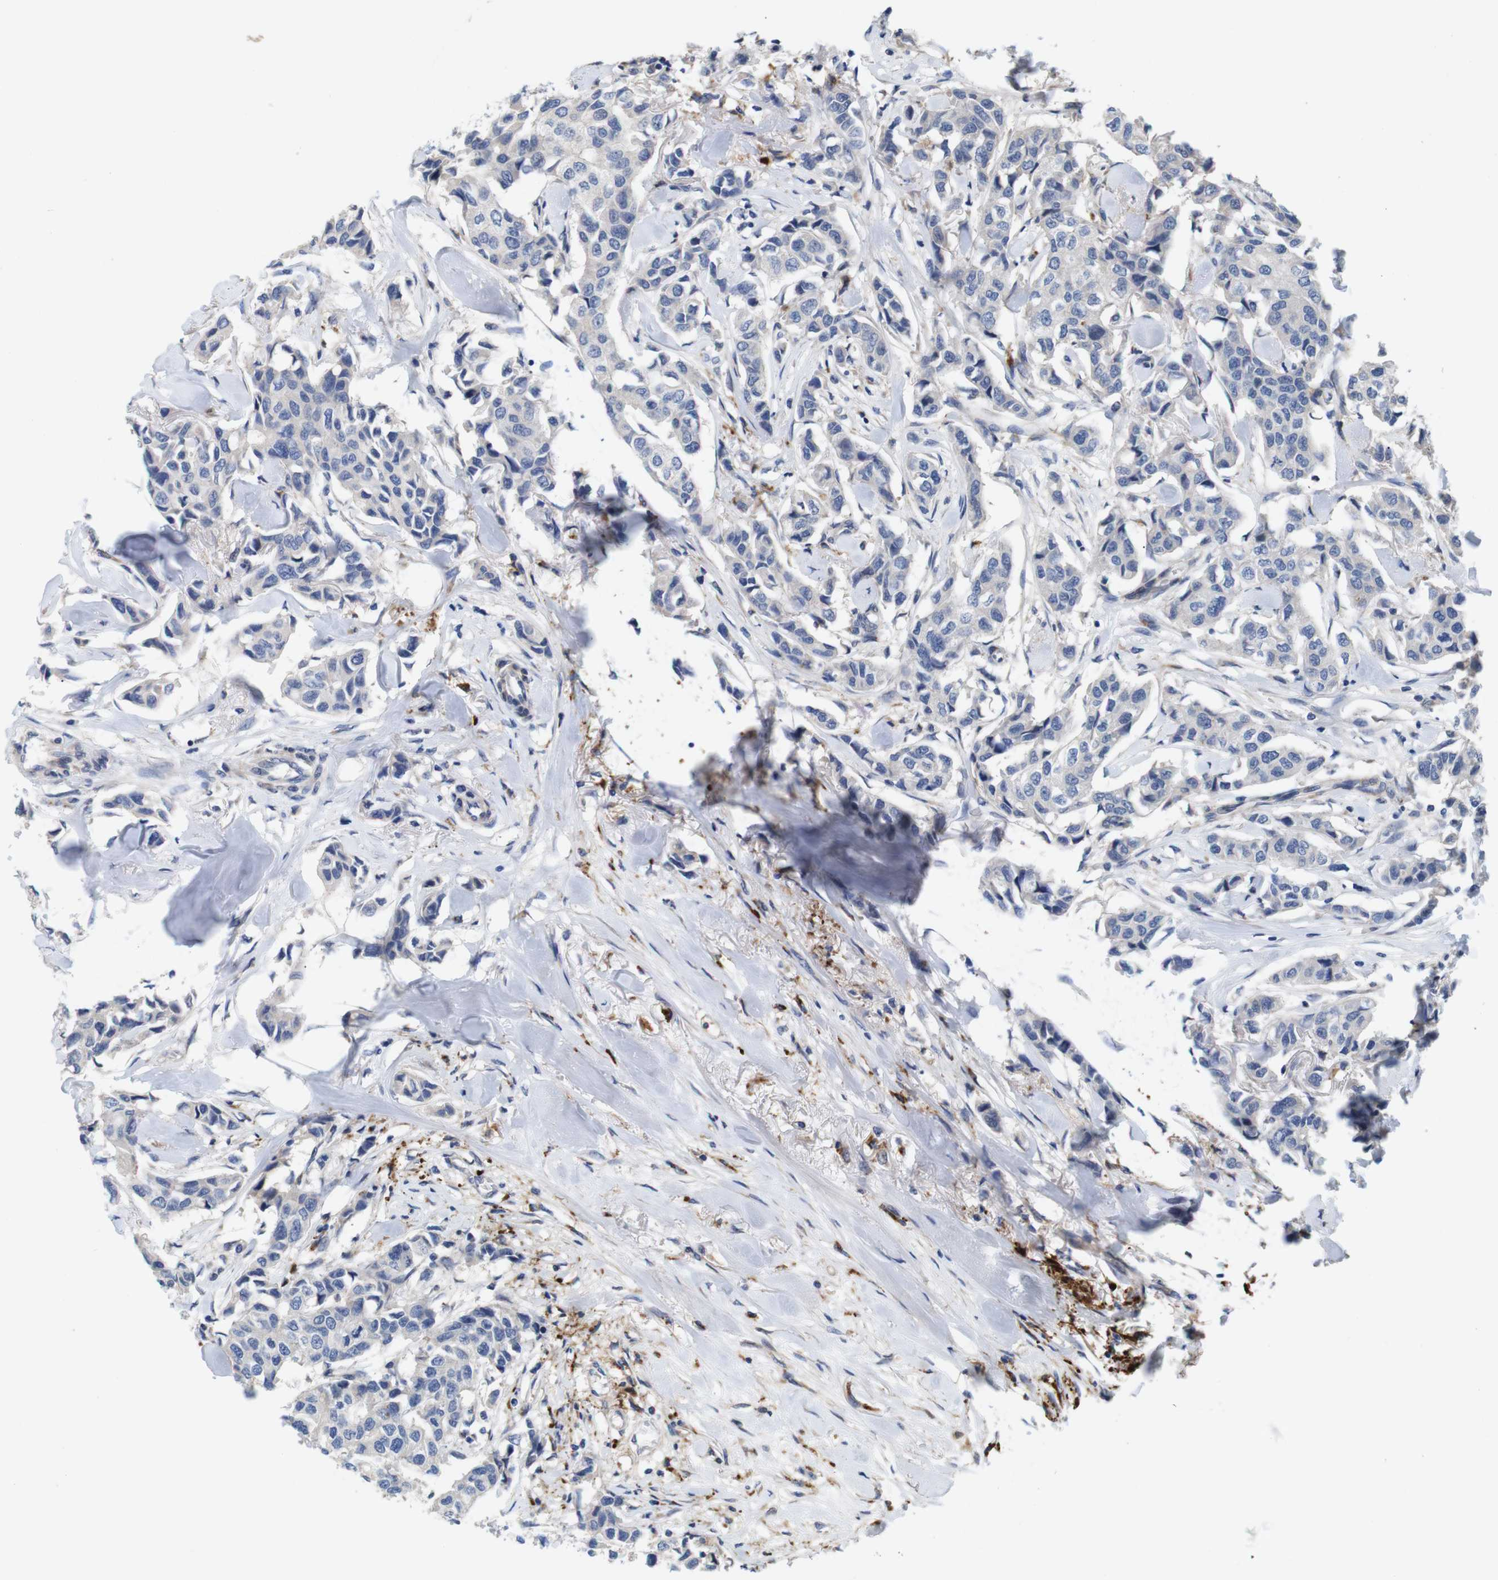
{"staining": {"intensity": "weak", "quantity": "<25%", "location": "cytoplasmic/membranous"}, "tissue": "breast cancer", "cell_type": "Tumor cells", "image_type": "cancer", "snomed": [{"axis": "morphology", "description": "Duct carcinoma"}, {"axis": "topography", "description": "Breast"}], "caption": "This is an IHC histopathology image of human breast invasive ductal carcinoma. There is no expression in tumor cells.", "gene": "SPRY3", "patient": {"sex": "female", "age": 80}}